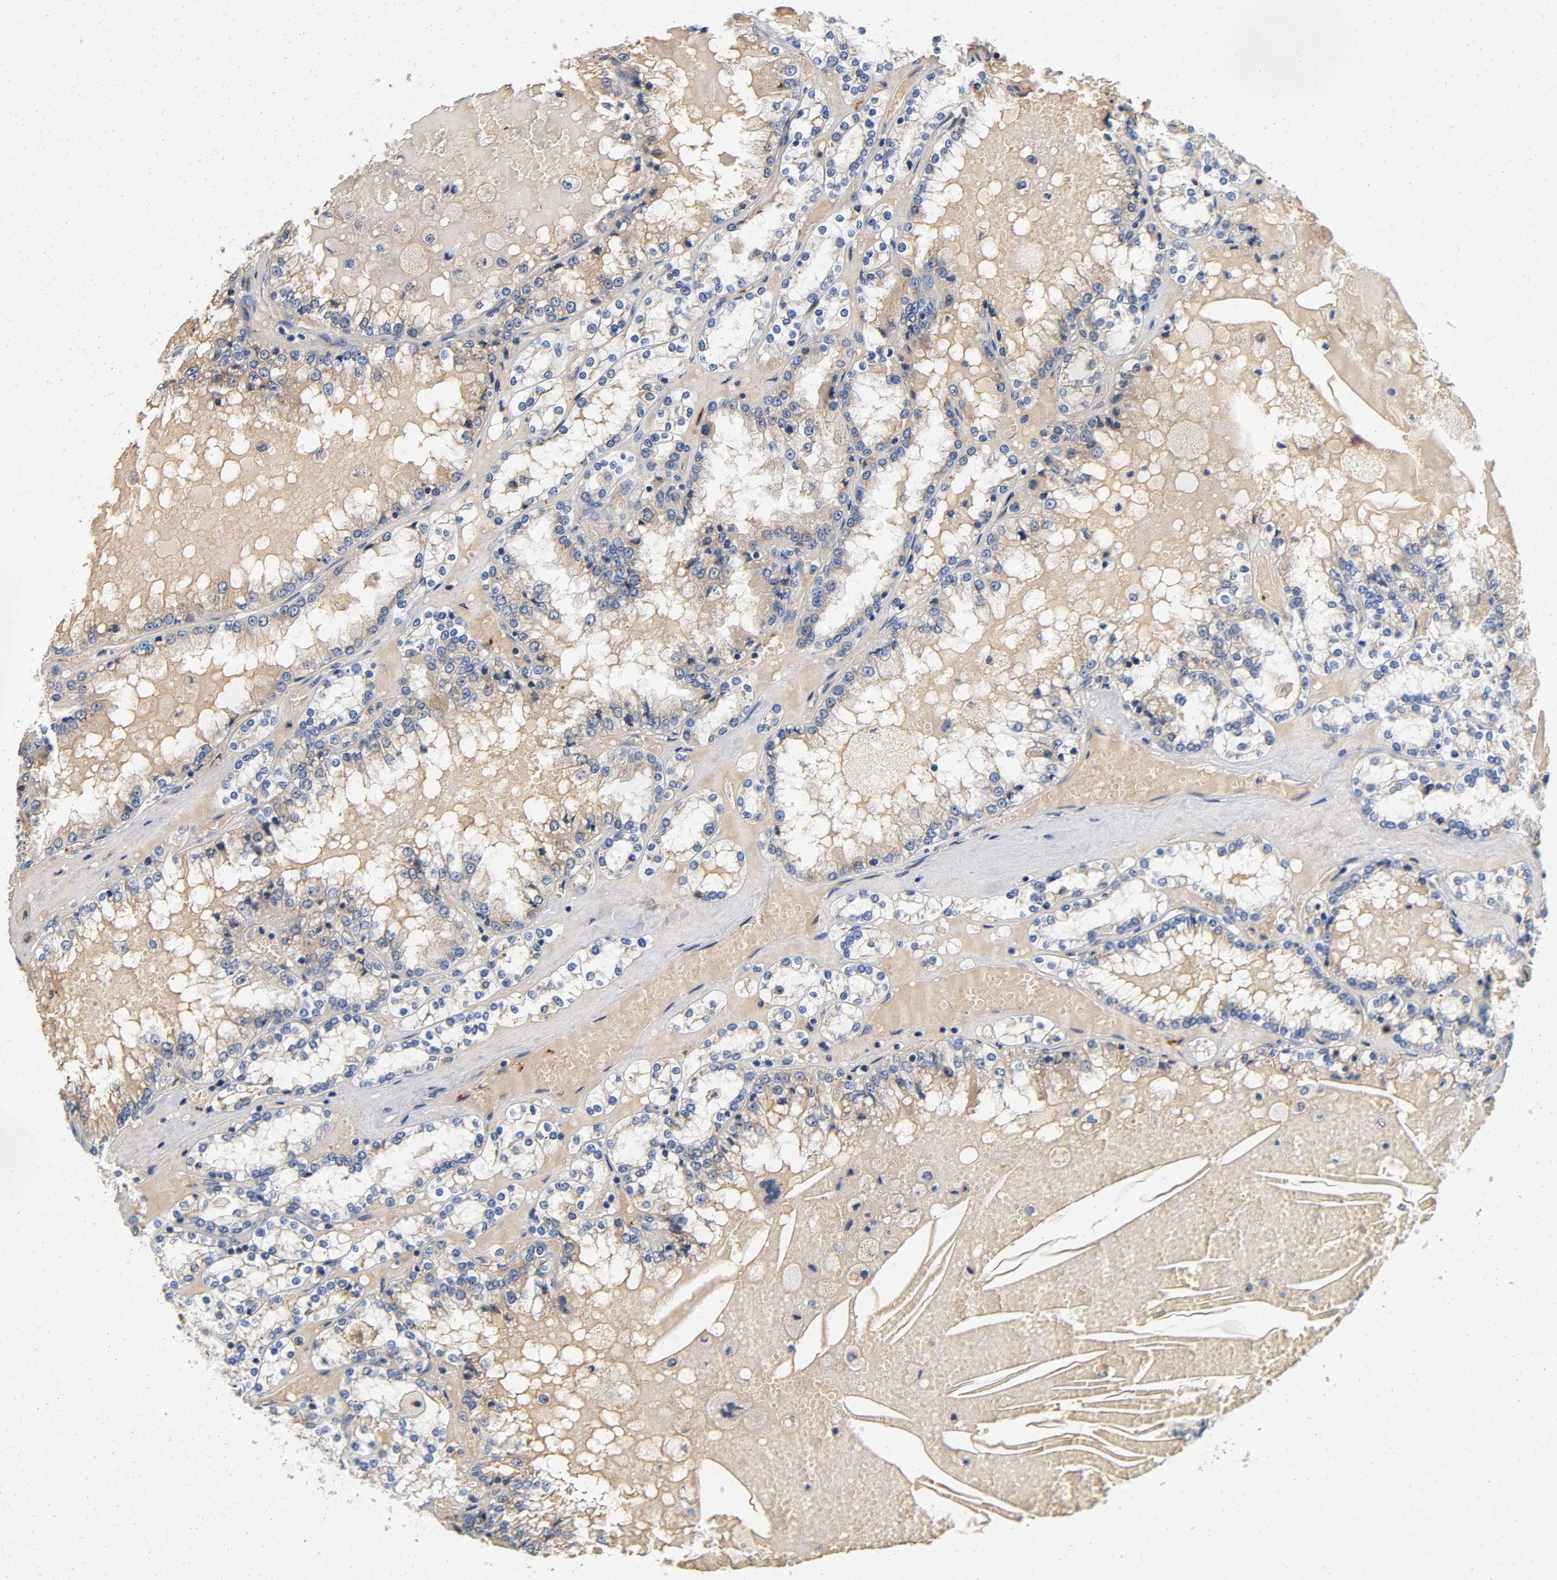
{"staining": {"intensity": "negative", "quantity": "none", "location": "none"}, "tissue": "renal cancer", "cell_type": "Tumor cells", "image_type": "cancer", "snomed": [{"axis": "morphology", "description": "Adenocarcinoma, NOS"}, {"axis": "topography", "description": "Kidney"}], "caption": "Tumor cells are negative for brown protein staining in renal cancer. (Brightfield microscopy of DAB immunohistochemistry at high magnification).", "gene": "LMAN2", "patient": {"sex": "female", "age": 56}}